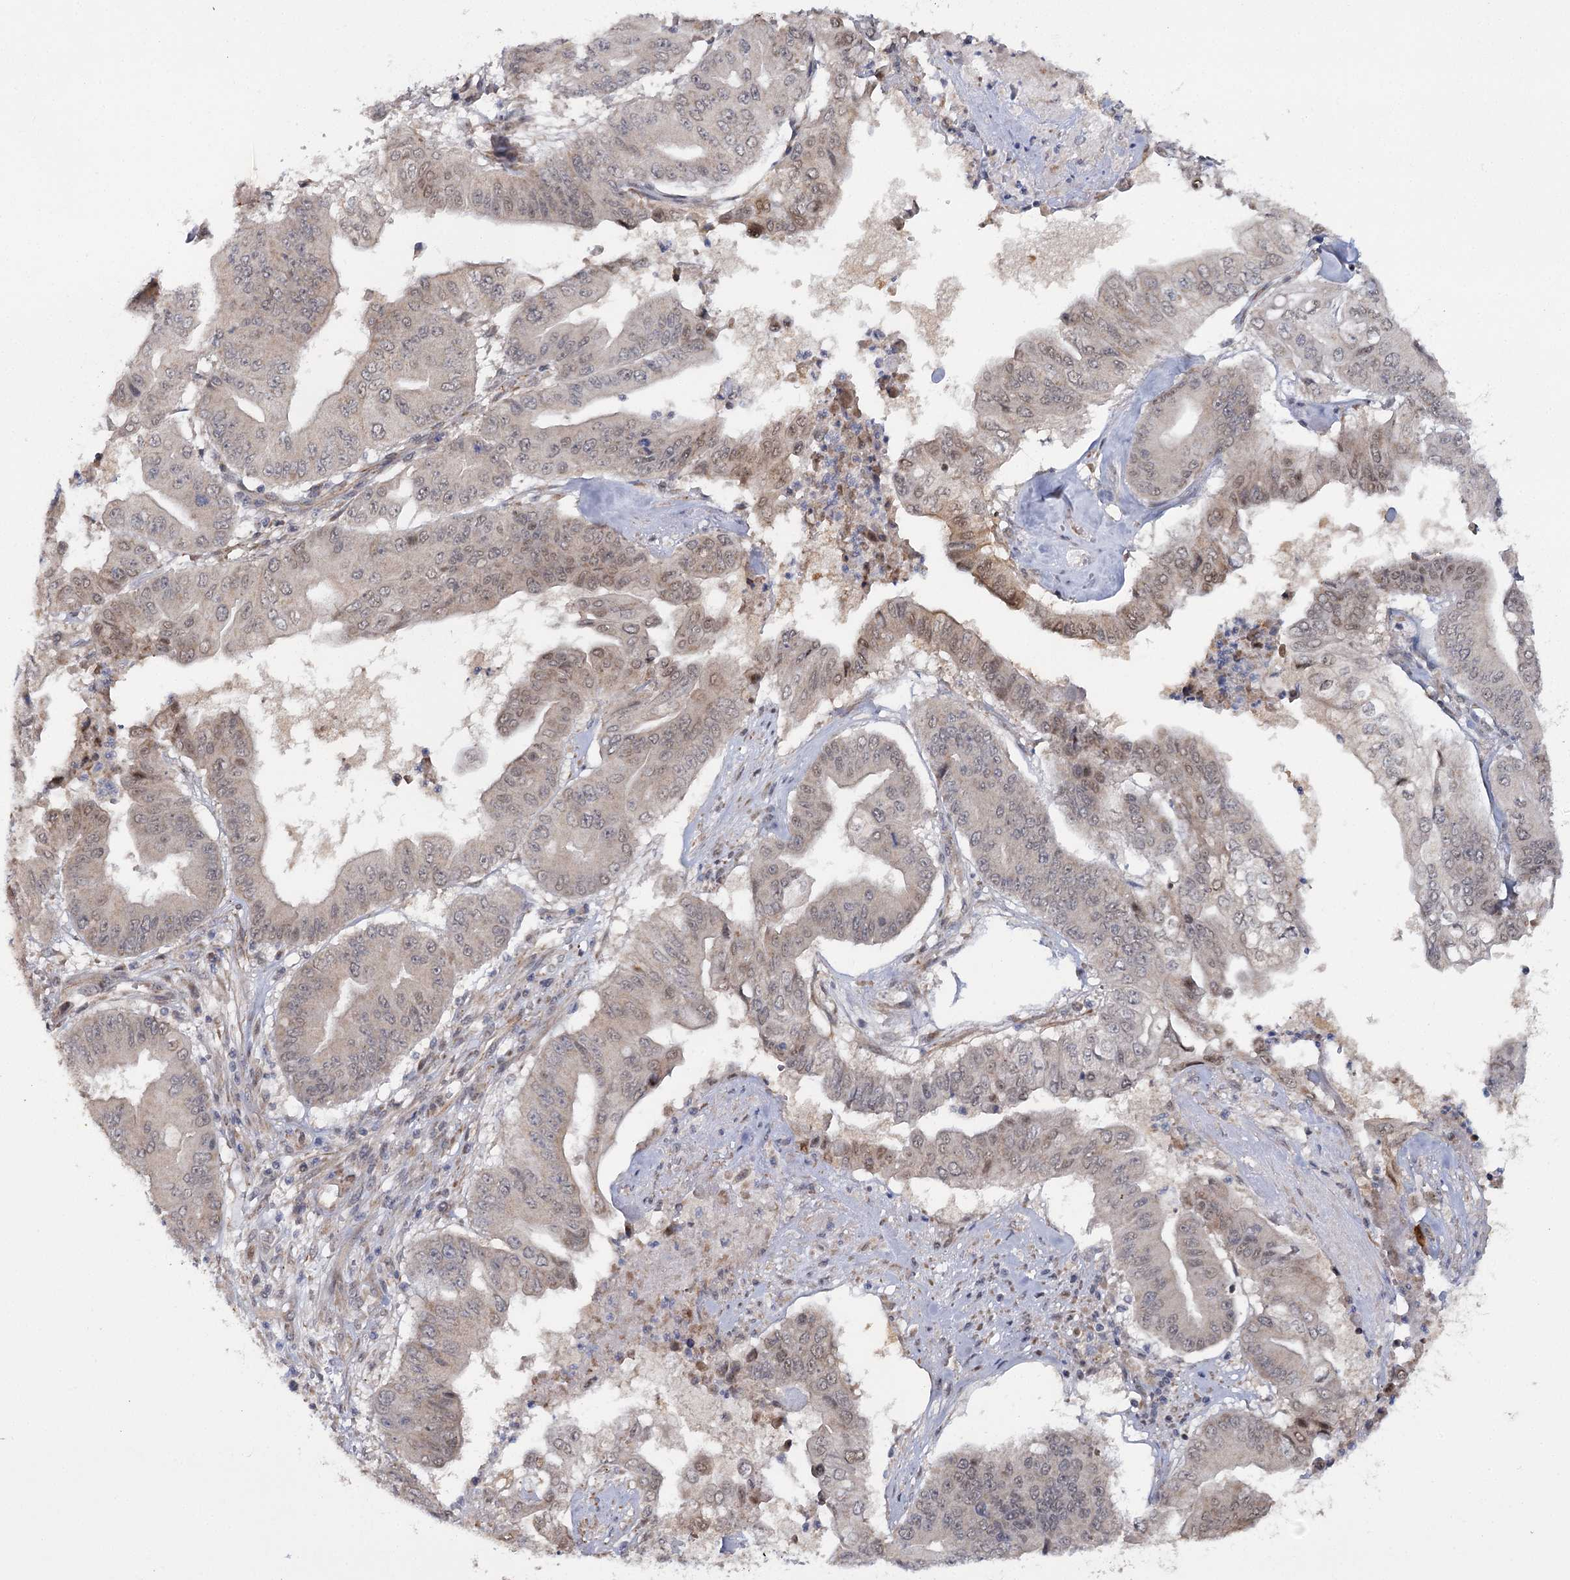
{"staining": {"intensity": "moderate", "quantity": "25%-75%", "location": "cytoplasmic/membranous,nuclear"}, "tissue": "pancreatic cancer", "cell_type": "Tumor cells", "image_type": "cancer", "snomed": [{"axis": "morphology", "description": "Adenocarcinoma, NOS"}, {"axis": "topography", "description": "Pancreas"}], "caption": "A medium amount of moderate cytoplasmic/membranous and nuclear expression is seen in about 25%-75% of tumor cells in adenocarcinoma (pancreatic) tissue.", "gene": "TBC1D9B", "patient": {"sex": "female", "age": 77}}